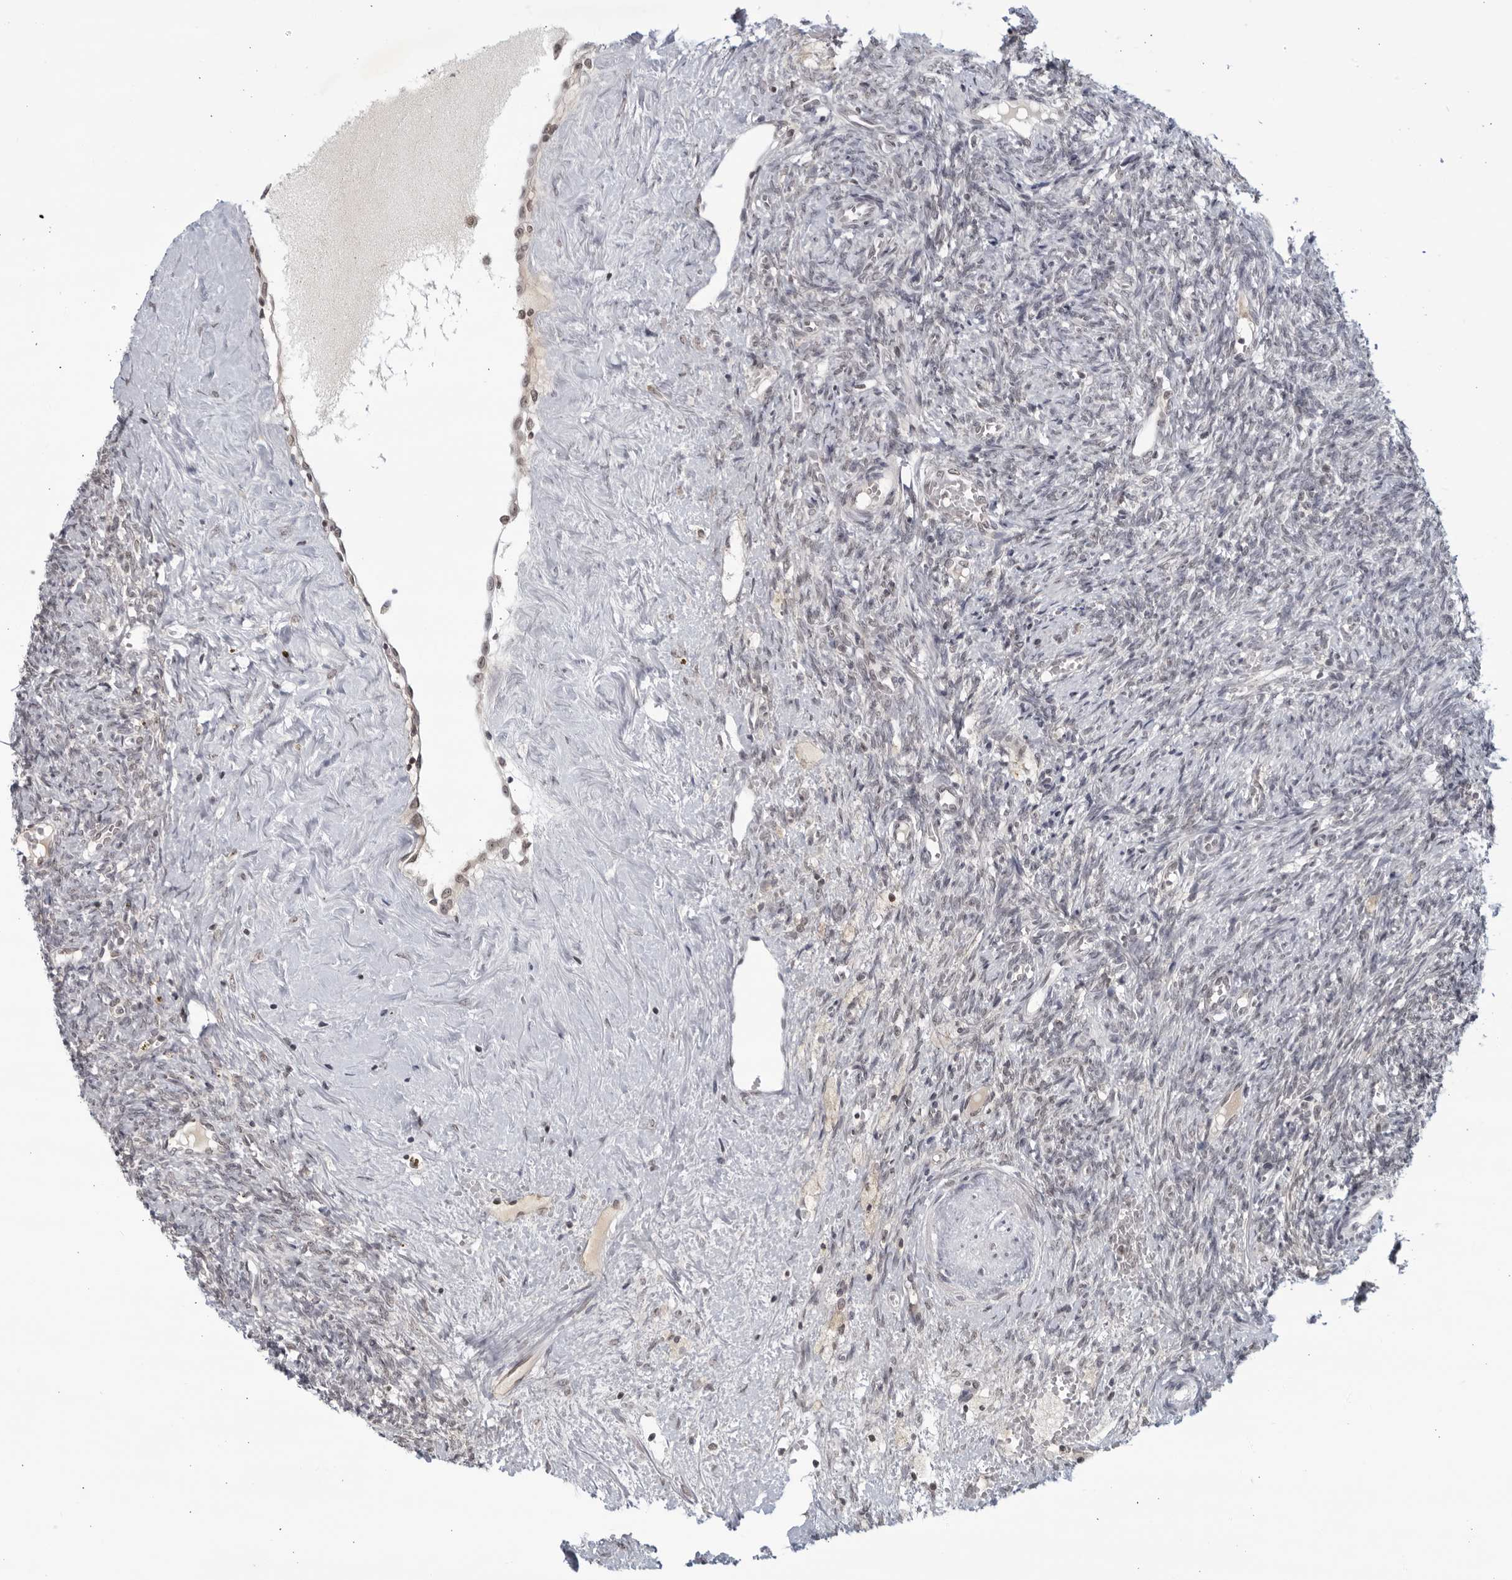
{"staining": {"intensity": "weak", "quantity": "25%-75%", "location": "nuclear"}, "tissue": "ovary", "cell_type": "Ovarian stroma cells", "image_type": "normal", "snomed": [{"axis": "morphology", "description": "Normal tissue, NOS"}, {"axis": "topography", "description": "Ovary"}], "caption": "Protein expression by IHC demonstrates weak nuclear positivity in about 25%-75% of ovarian stroma cells in benign ovary.", "gene": "CC2D1B", "patient": {"sex": "female", "age": 41}}